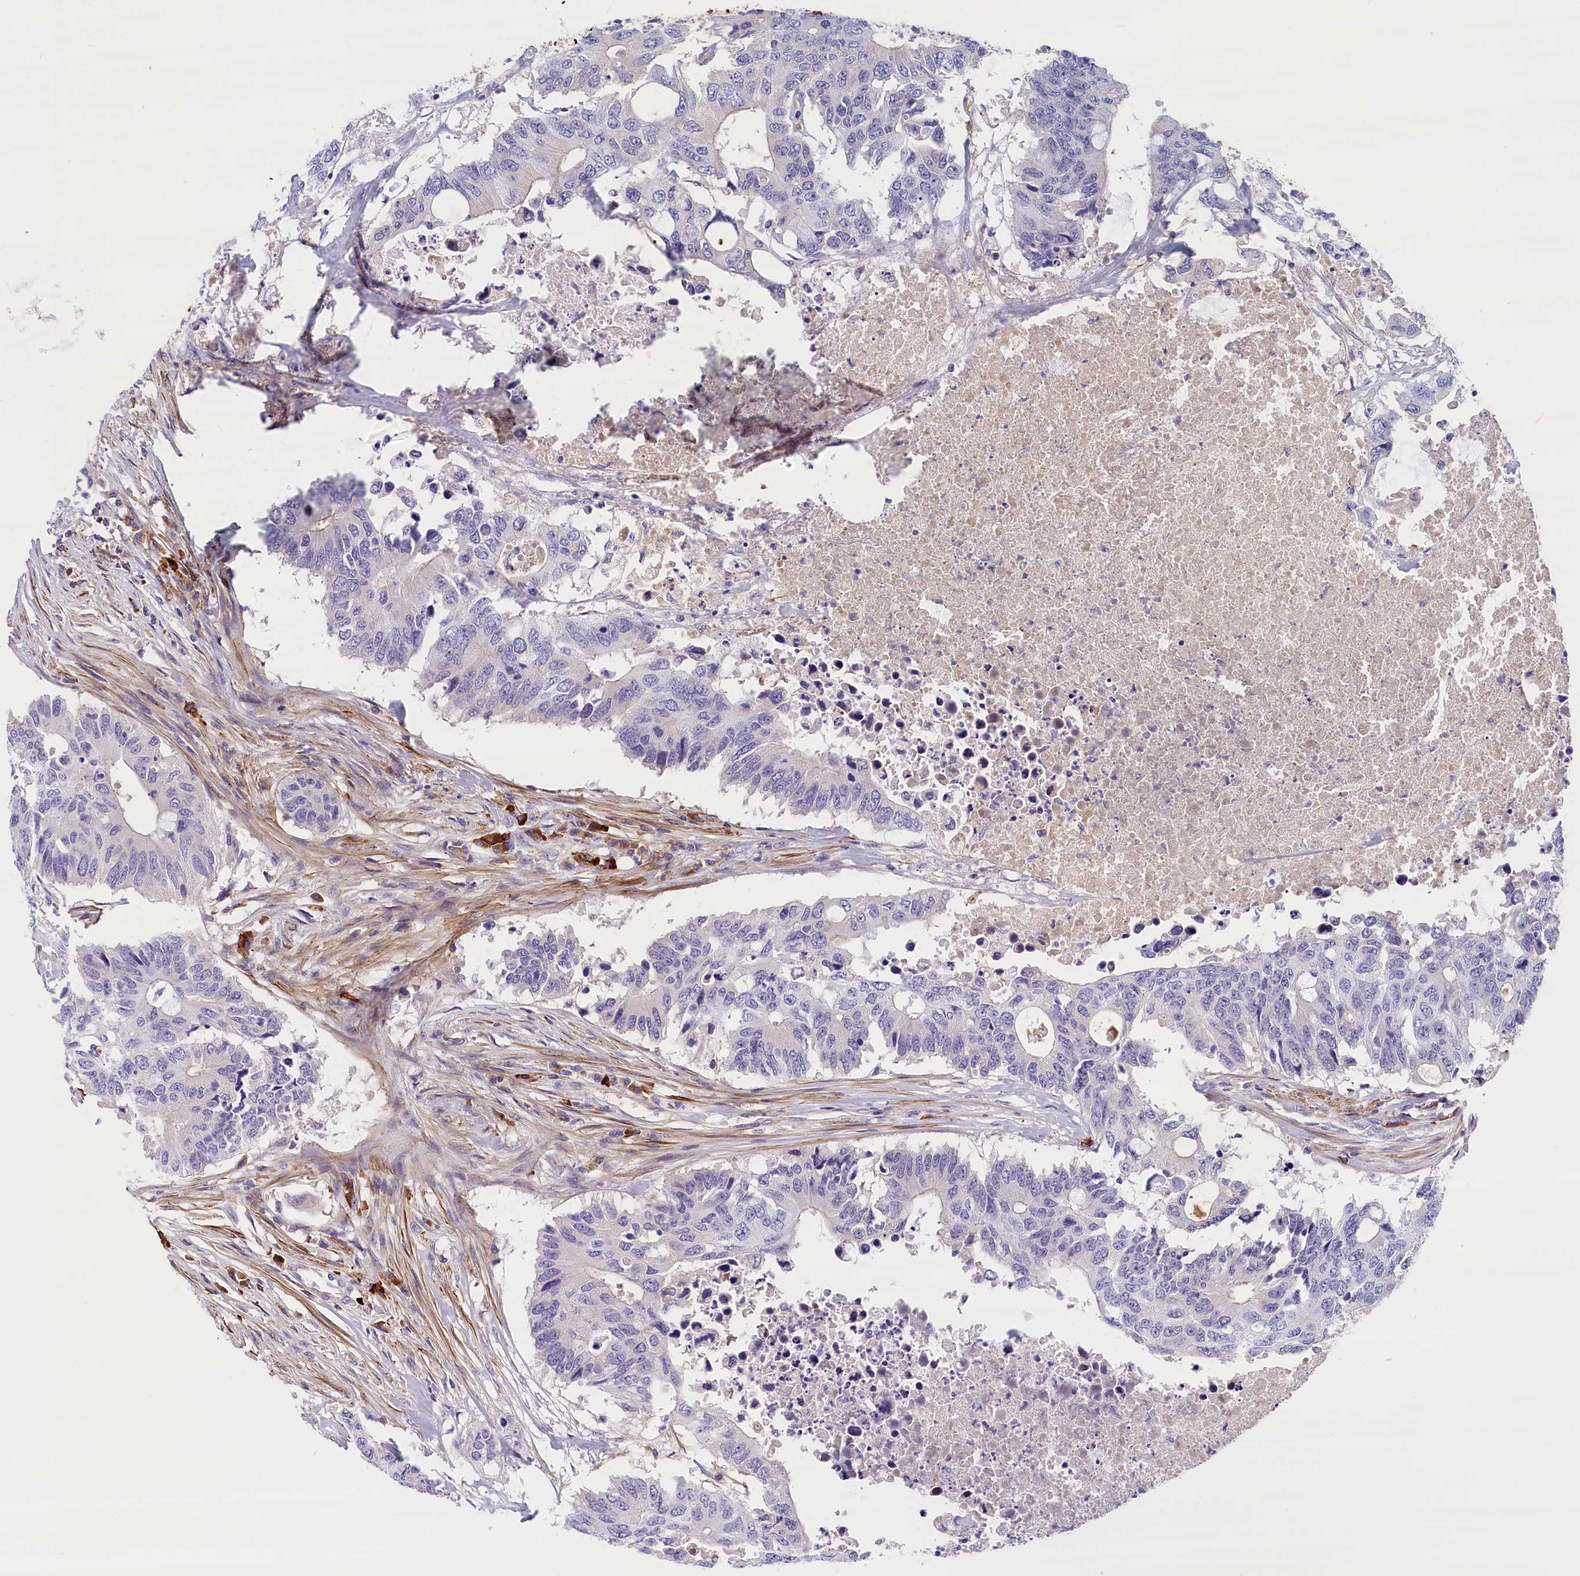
{"staining": {"intensity": "negative", "quantity": "none", "location": "none"}, "tissue": "colorectal cancer", "cell_type": "Tumor cells", "image_type": "cancer", "snomed": [{"axis": "morphology", "description": "Adenocarcinoma, NOS"}, {"axis": "topography", "description": "Colon"}], "caption": "The histopathology image displays no significant positivity in tumor cells of colorectal cancer. The staining is performed using DAB brown chromogen with nuclei counter-stained in using hematoxylin.", "gene": "BCL2L13", "patient": {"sex": "male", "age": 71}}